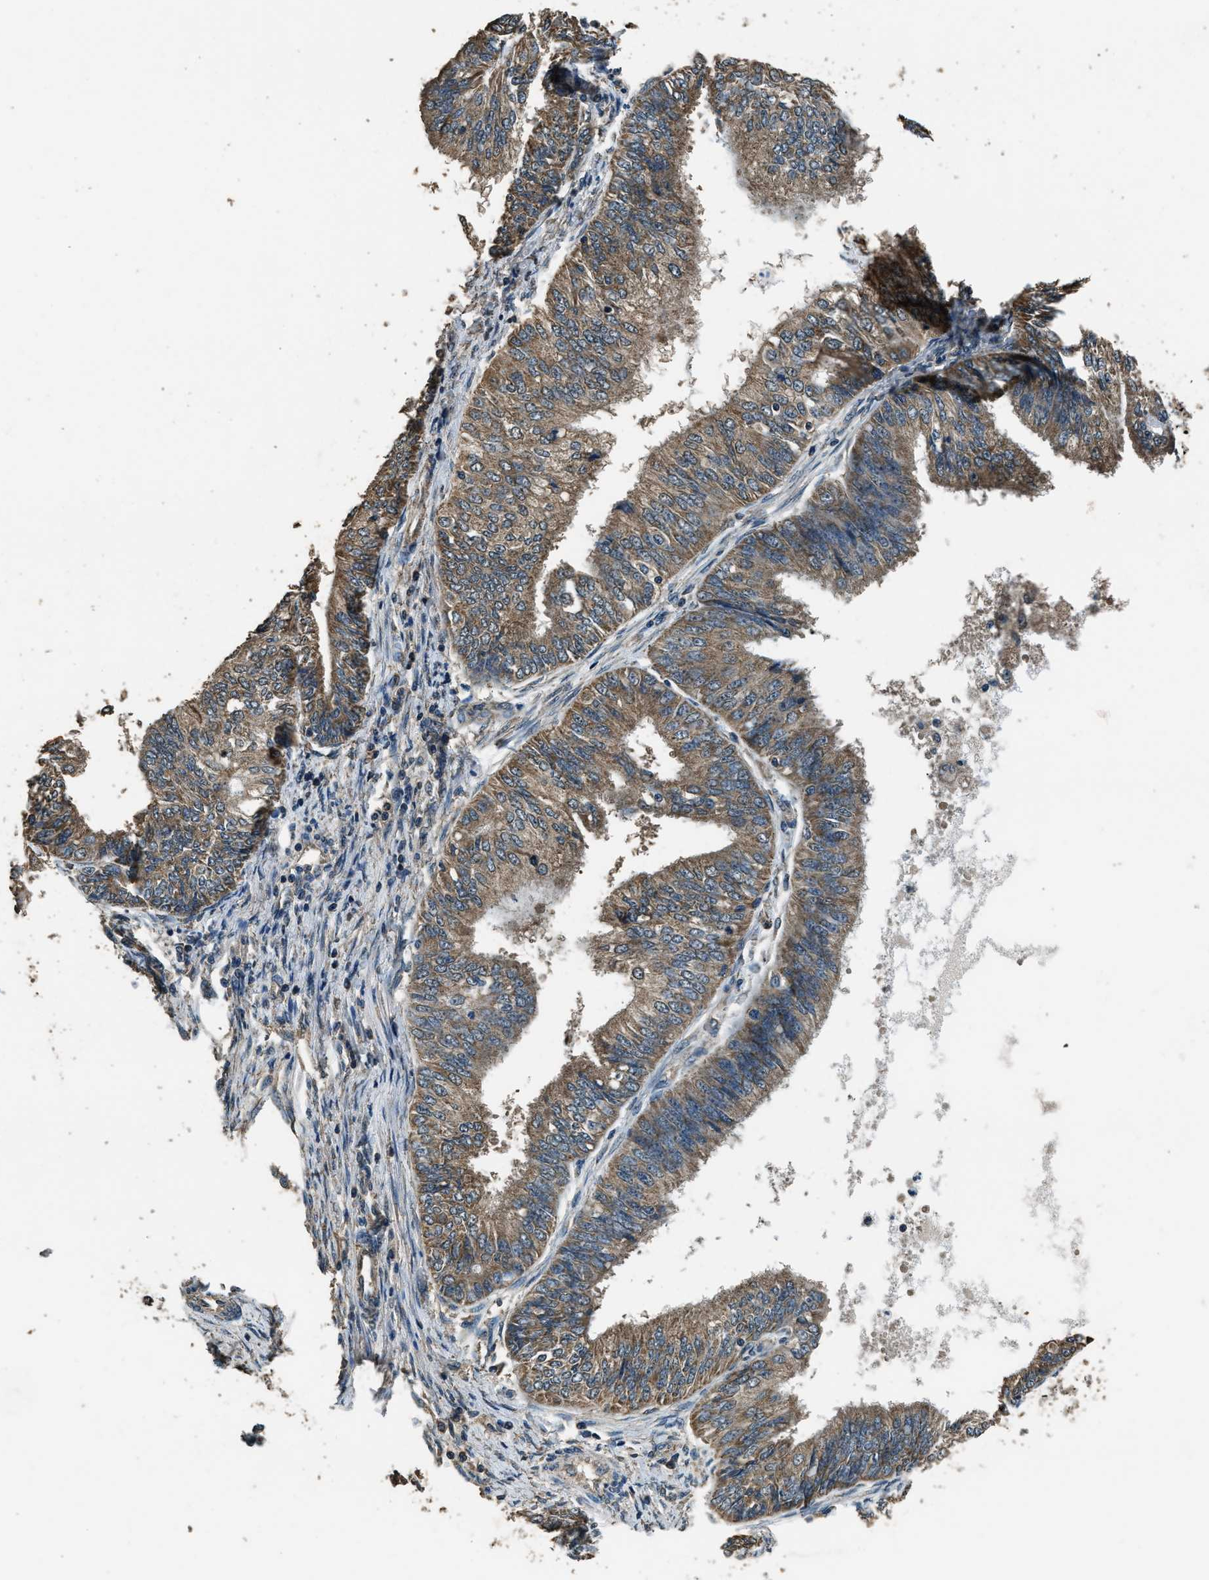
{"staining": {"intensity": "weak", "quantity": ">75%", "location": "cytoplasmic/membranous"}, "tissue": "endometrial cancer", "cell_type": "Tumor cells", "image_type": "cancer", "snomed": [{"axis": "morphology", "description": "Adenocarcinoma, NOS"}, {"axis": "topography", "description": "Endometrium"}], "caption": "DAB (3,3'-diaminobenzidine) immunohistochemical staining of human endometrial adenocarcinoma shows weak cytoplasmic/membranous protein staining in approximately >75% of tumor cells.", "gene": "SALL3", "patient": {"sex": "female", "age": 58}}